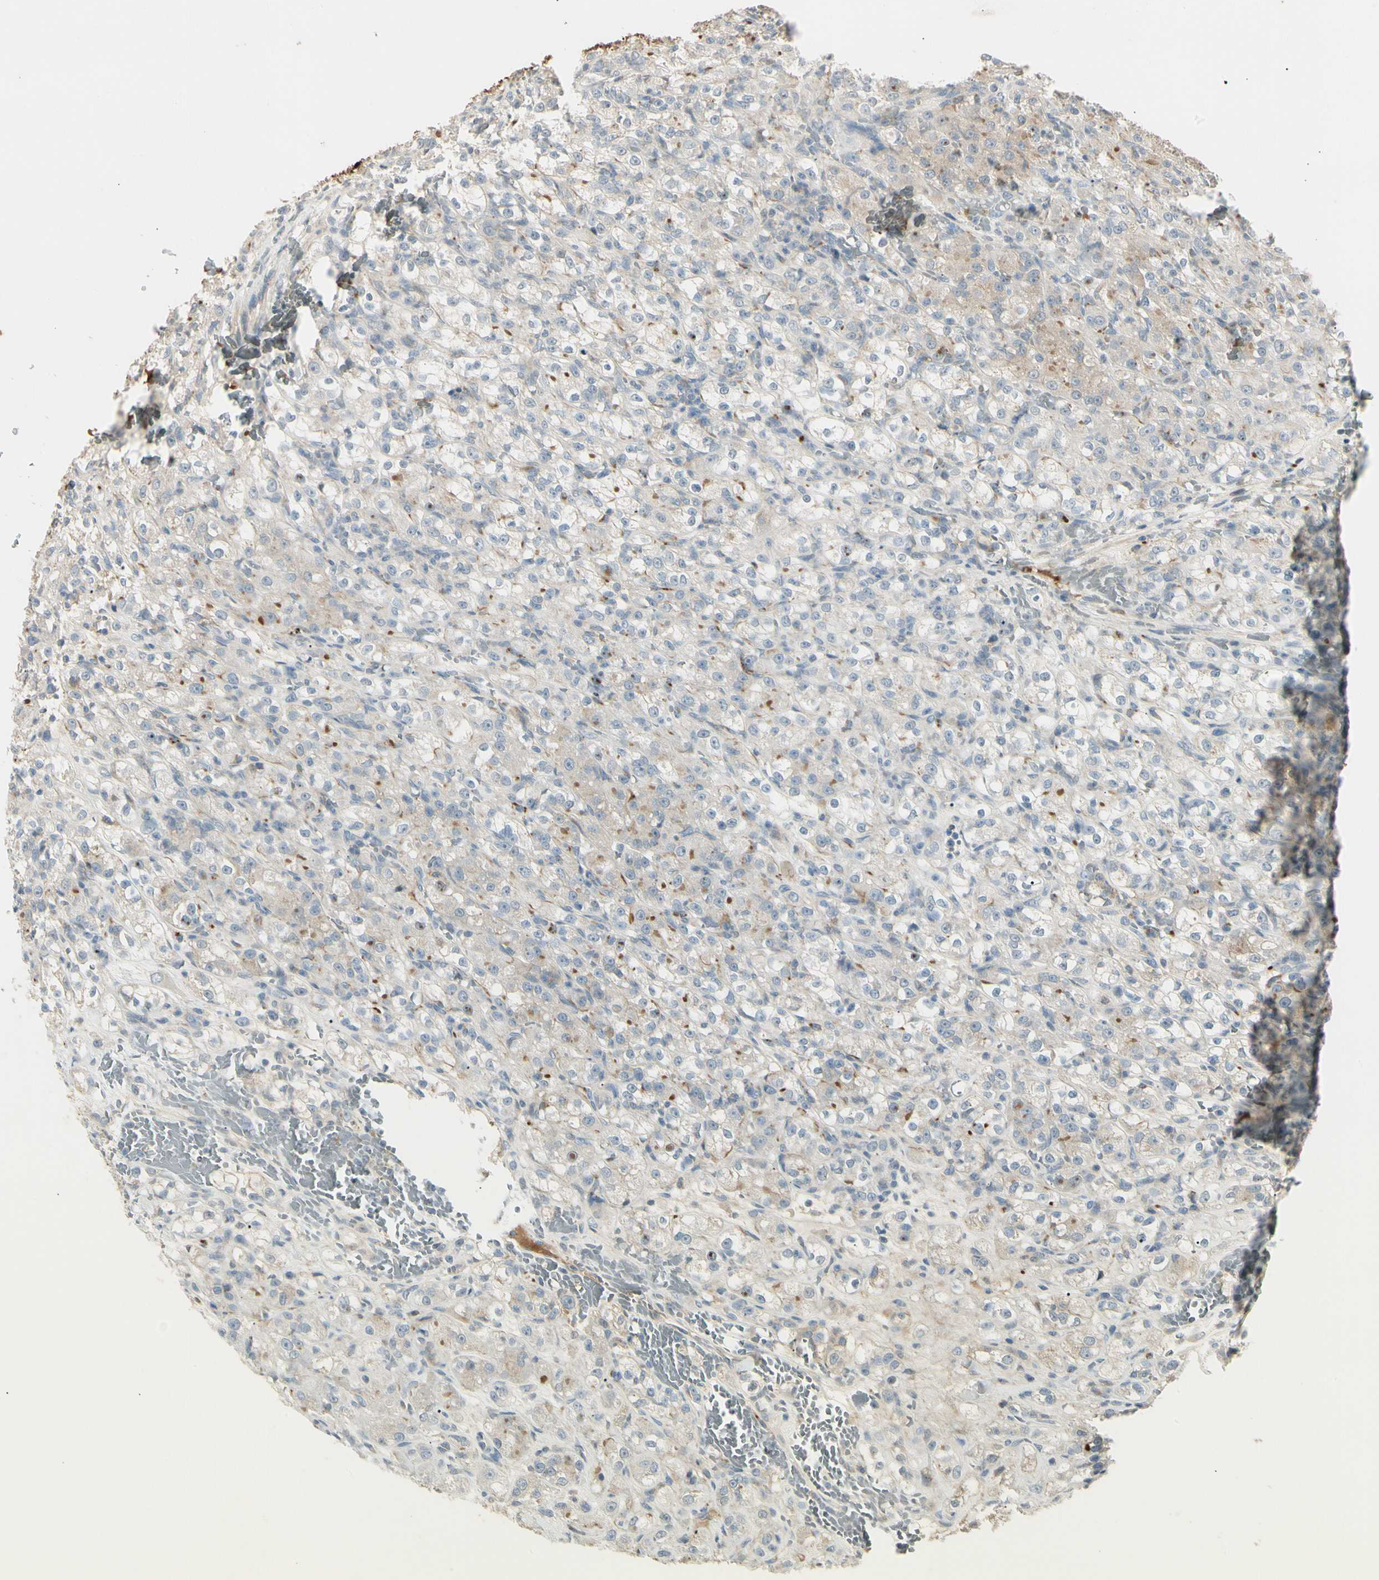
{"staining": {"intensity": "moderate", "quantity": ">75%", "location": "cytoplasmic/membranous"}, "tissue": "renal cancer", "cell_type": "Tumor cells", "image_type": "cancer", "snomed": [{"axis": "morphology", "description": "Normal tissue, NOS"}, {"axis": "morphology", "description": "Adenocarcinoma, NOS"}, {"axis": "topography", "description": "Kidney"}], "caption": "The histopathology image displays immunohistochemical staining of renal cancer. There is moderate cytoplasmic/membranous expression is appreciated in approximately >75% of tumor cells.", "gene": "SKIL", "patient": {"sex": "male", "age": 61}}